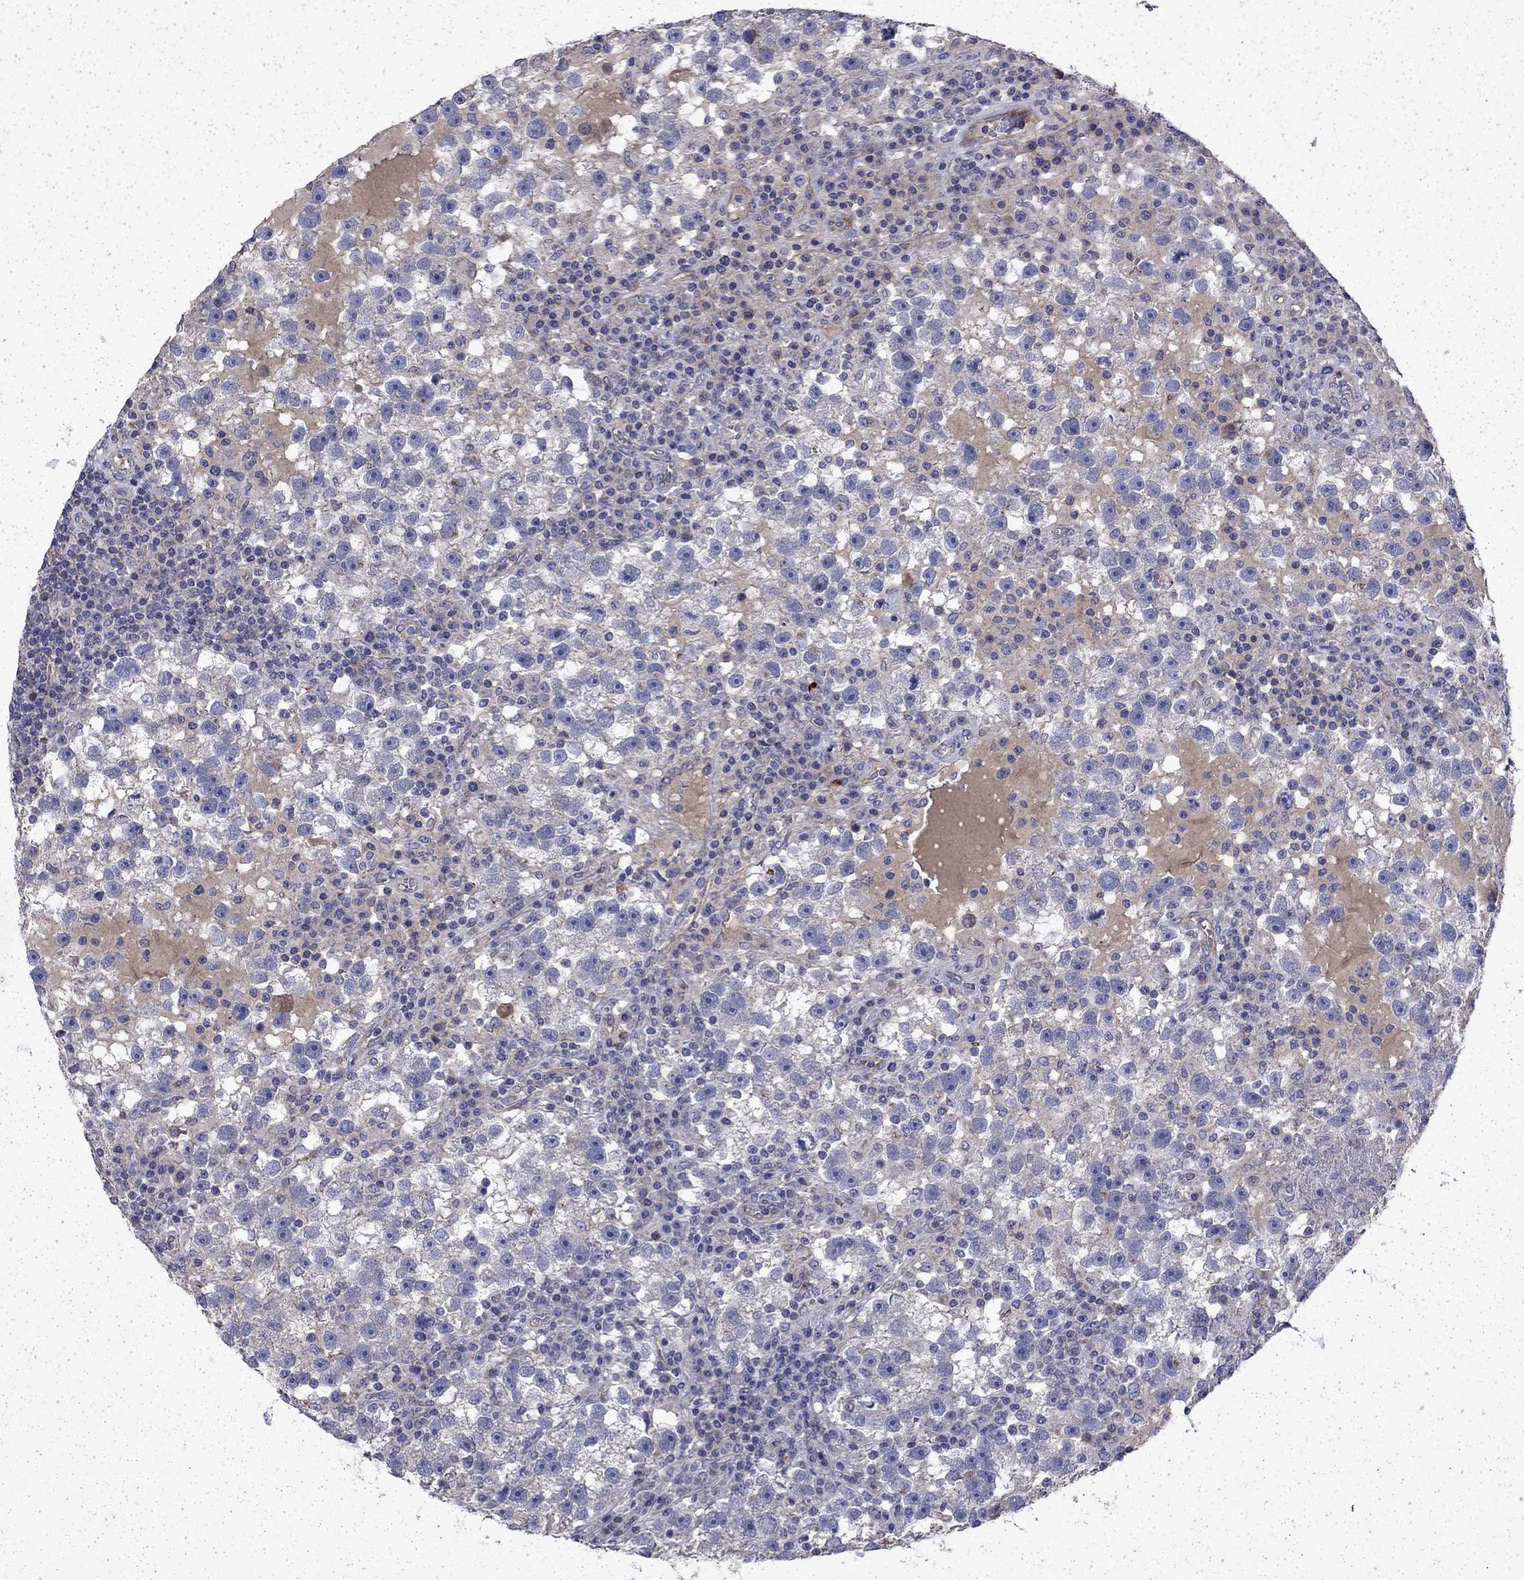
{"staining": {"intensity": "negative", "quantity": "none", "location": "none"}, "tissue": "testis cancer", "cell_type": "Tumor cells", "image_type": "cancer", "snomed": [{"axis": "morphology", "description": "Seminoma, NOS"}, {"axis": "topography", "description": "Testis"}], "caption": "Histopathology image shows no significant protein expression in tumor cells of seminoma (testis). (Stains: DAB (3,3'-diaminobenzidine) immunohistochemistry (IHC) with hematoxylin counter stain, Microscopy: brightfield microscopy at high magnification).", "gene": "DTNA", "patient": {"sex": "male", "age": 47}}